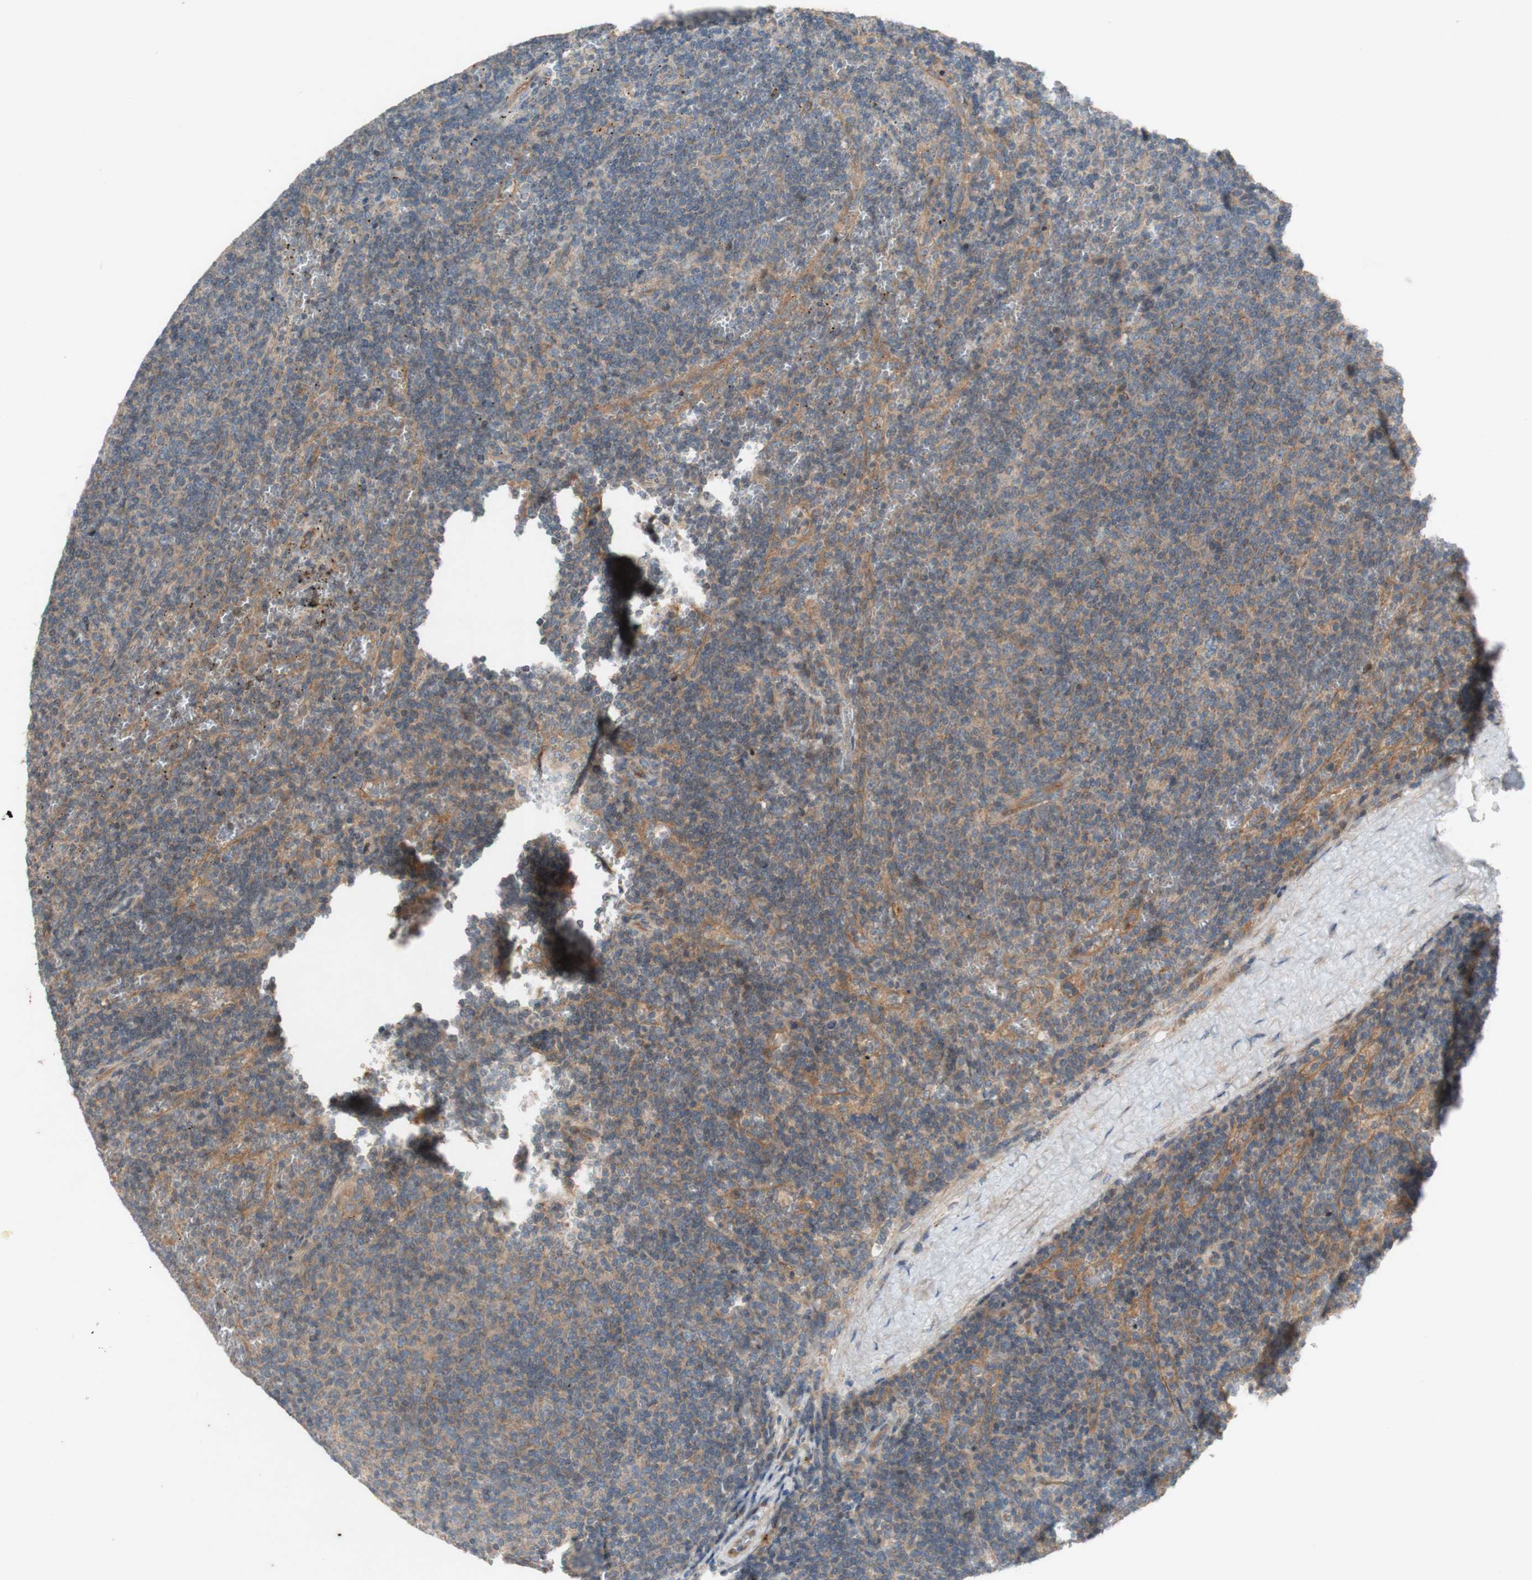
{"staining": {"intensity": "weak", "quantity": ">75%", "location": "cytoplasmic/membranous"}, "tissue": "lymphoma", "cell_type": "Tumor cells", "image_type": "cancer", "snomed": [{"axis": "morphology", "description": "Malignant lymphoma, non-Hodgkin's type, Low grade"}, {"axis": "topography", "description": "Spleen"}], "caption": "Weak cytoplasmic/membranous protein expression is seen in about >75% of tumor cells in lymphoma.", "gene": "TST", "patient": {"sex": "female", "age": 50}}